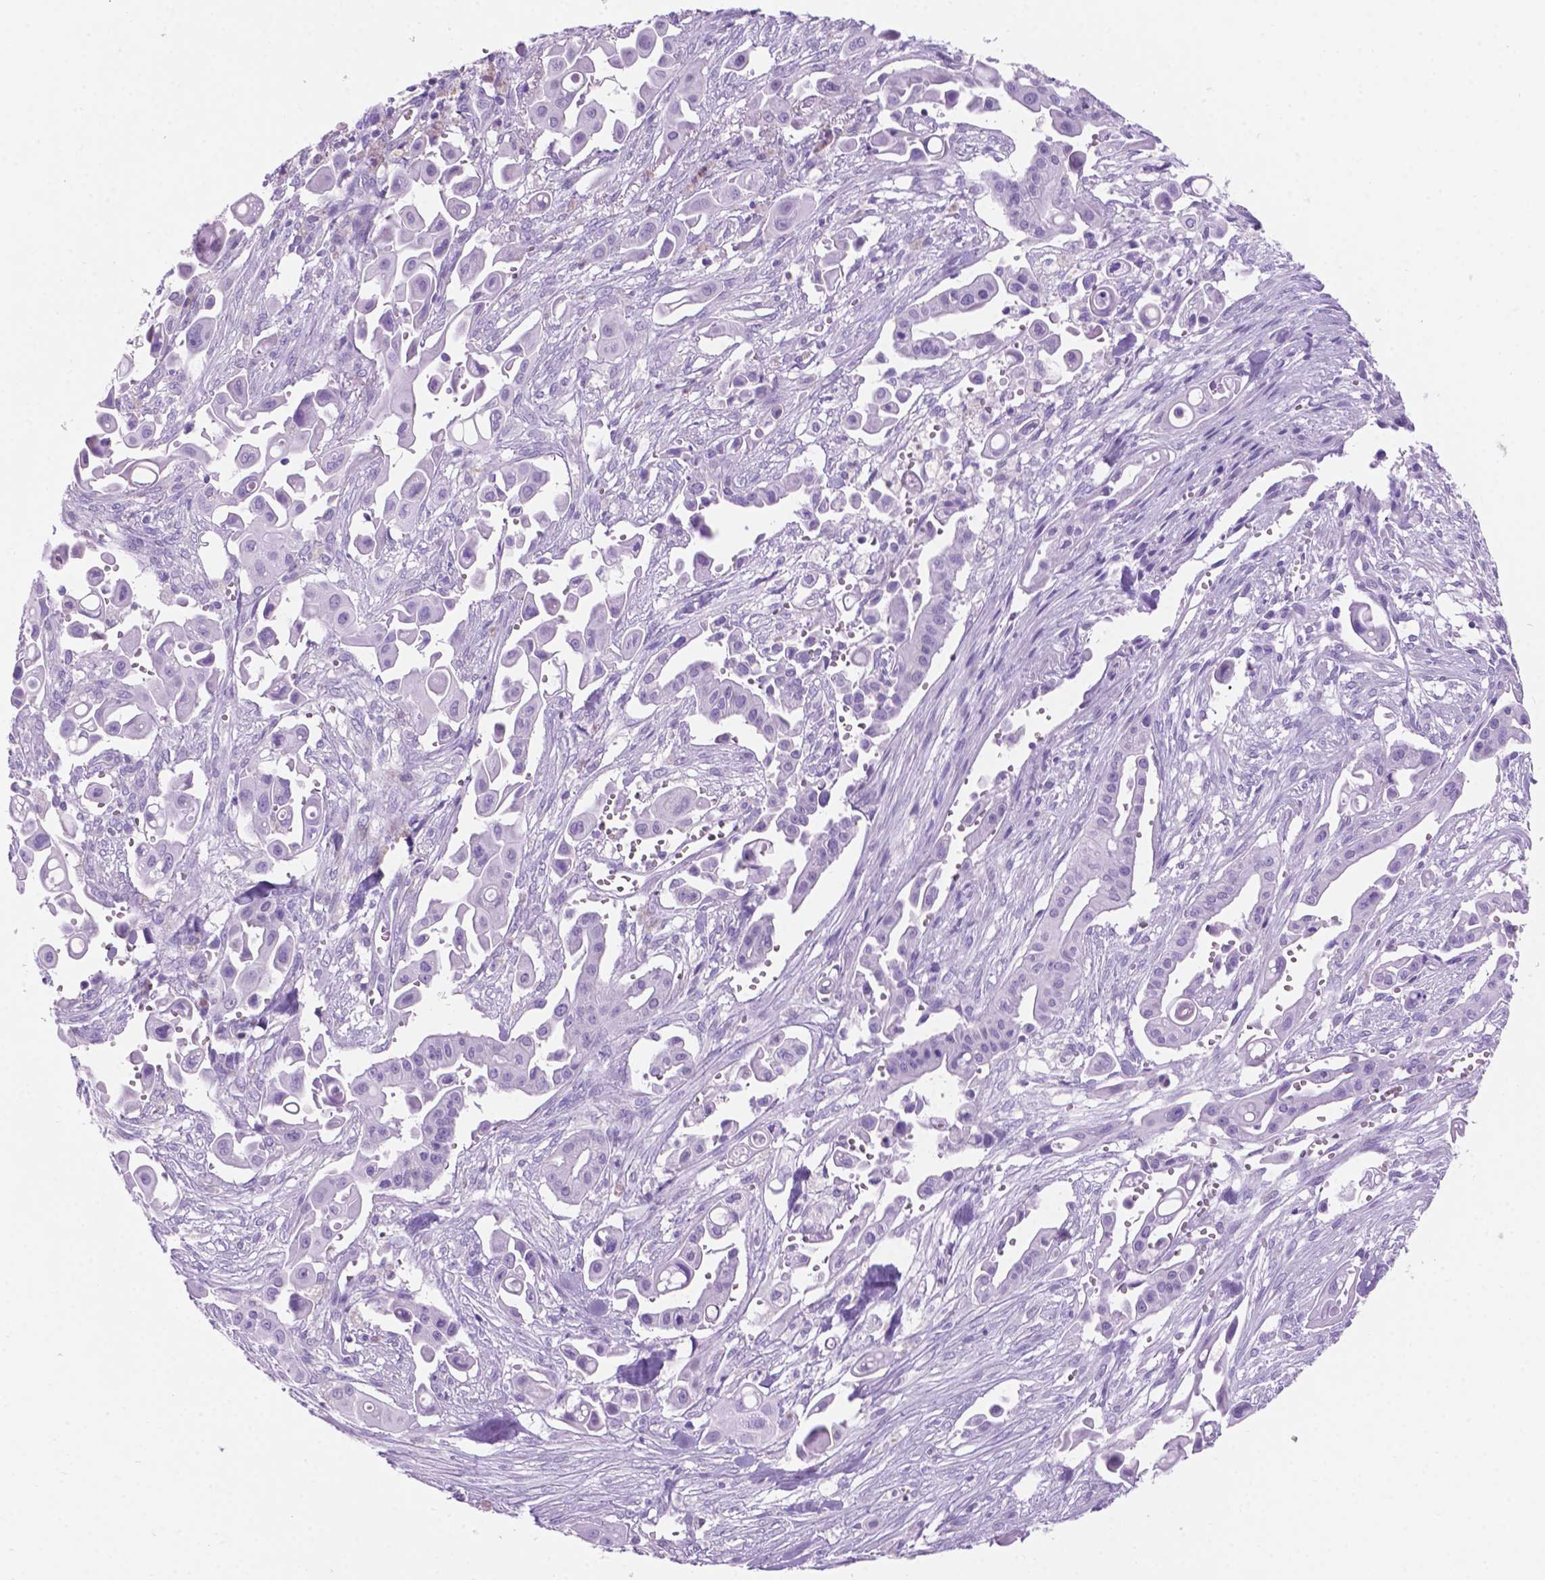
{"staining": {"intensity": "negative", "quantity": "none", "location": "none"}, "tissue": "pancreatic cancer", "cell_type": "Tumor cells", "image_type": "cancer", "snomed": [{"axis": "morphology", "description": "Adenocarcinoma, NOS"}, {"axis": "topography", "description": "Pancreas"}], "caption": "The immunohistochemistry (IHC) histopathology image has no significant staining in tumor cells of pancreatic cancer tissue.", "gene": "GRIN2B", "patient": {"sex": "male", "age": 50}}